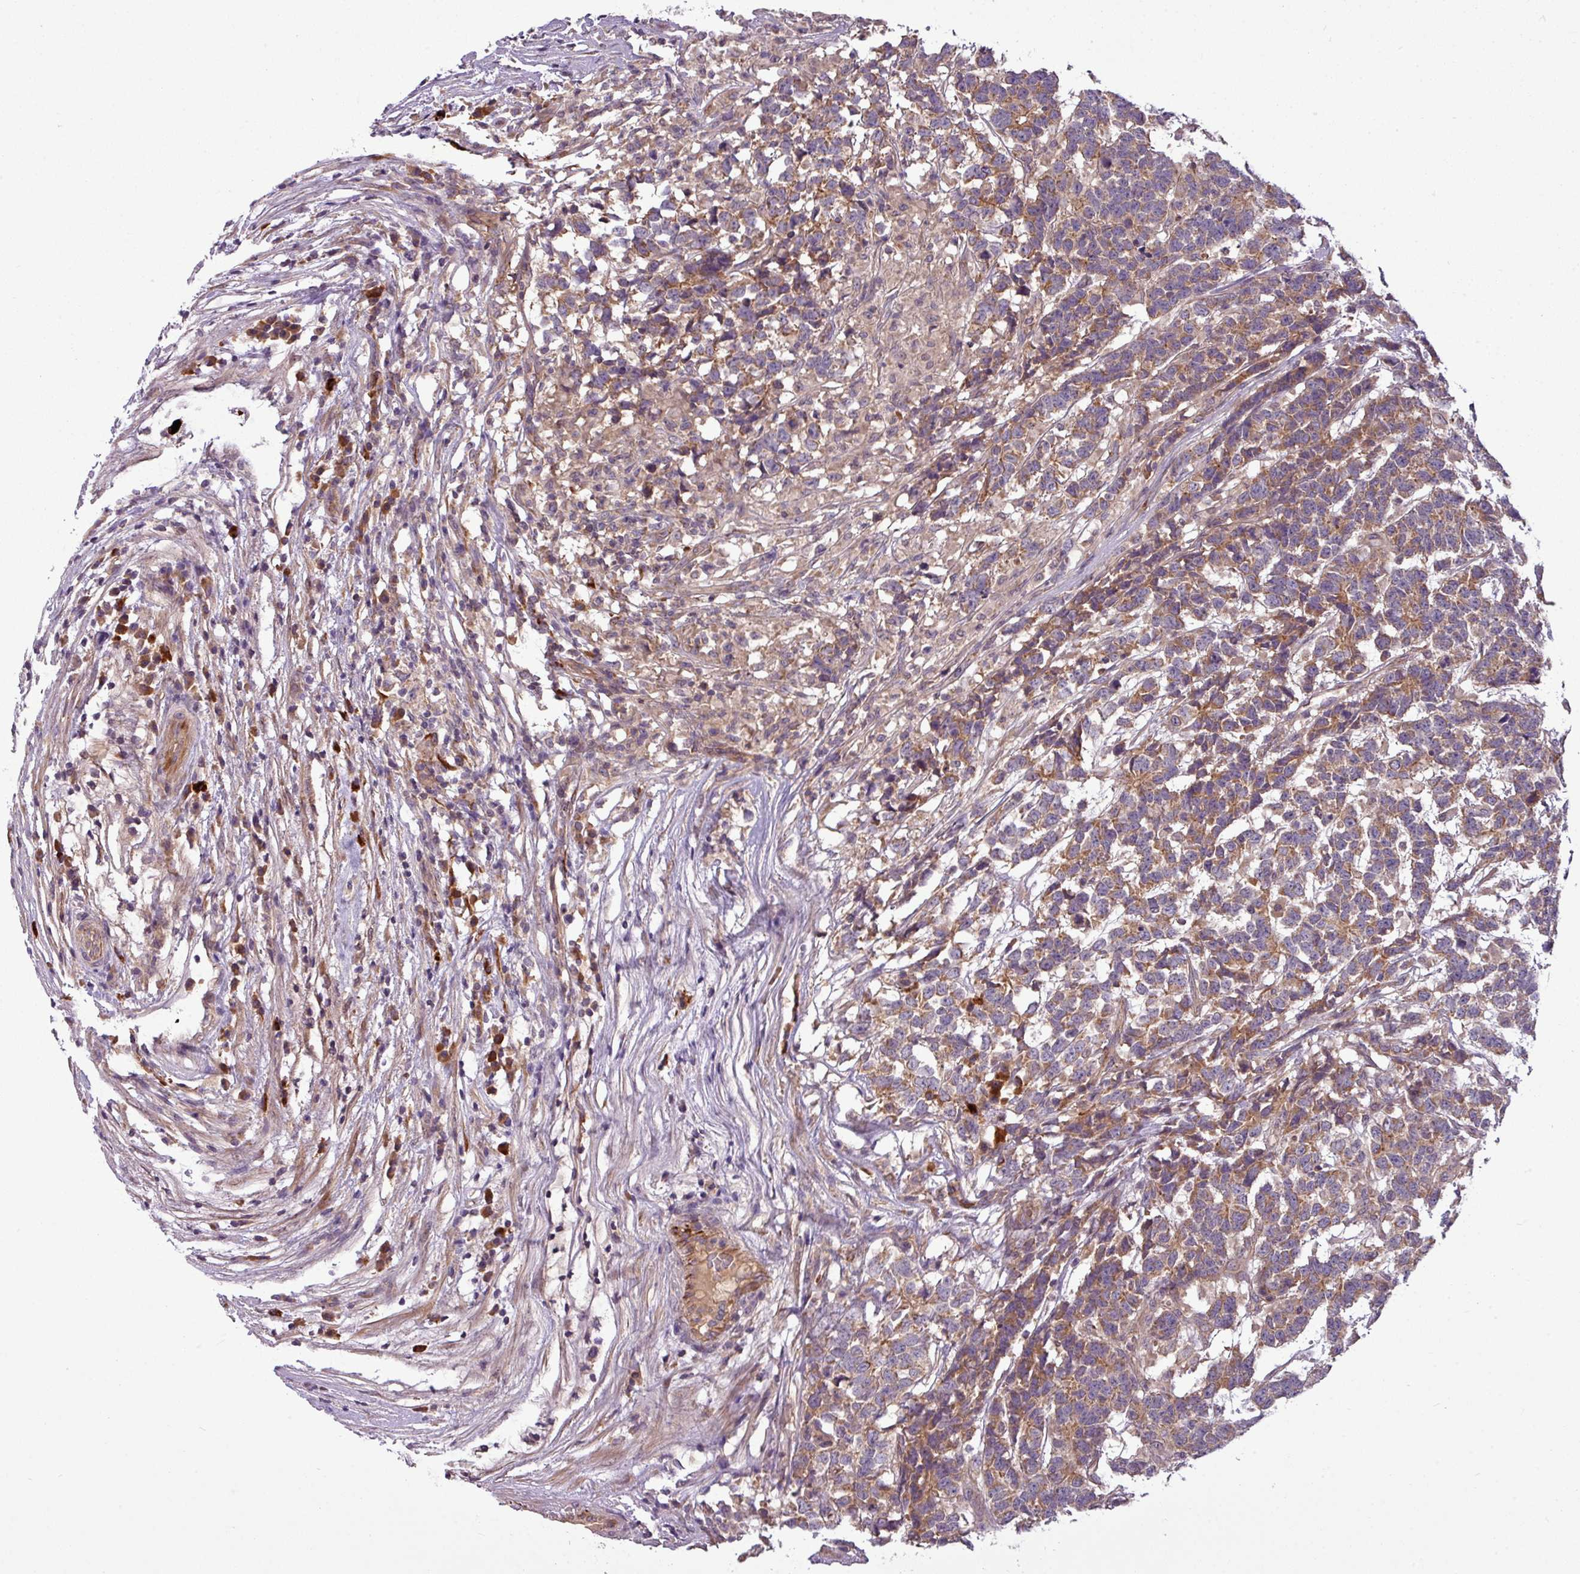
{"staining": {"intensity": "moderate", "quantity": ">75%", "location": "cytoplasmic/membranous"}, "tissue": "testis cancer", "cell_type": "Tumor cells", "image_type": "cancer", "snomed": [{"axis": "morphology", "description": "Carcinoma, Embryonal, NOS"}, {"axis": "topography", "description": "Testis"}], "caption": "Immunohistochemistry staining of testis embryonal carcinoma, which reveals medium levels of moderate cytoplasmic/membranous expression in about >75% of tumor cells indicating moderate cytoplasmic/membranous protein positivity. The staining was performed using DAB (brown) for protein detection and nuclei were counterstained in hematoxylin (blue).", "gene": "PAPLN", "patient": {"sex": "male", "age": 26}}